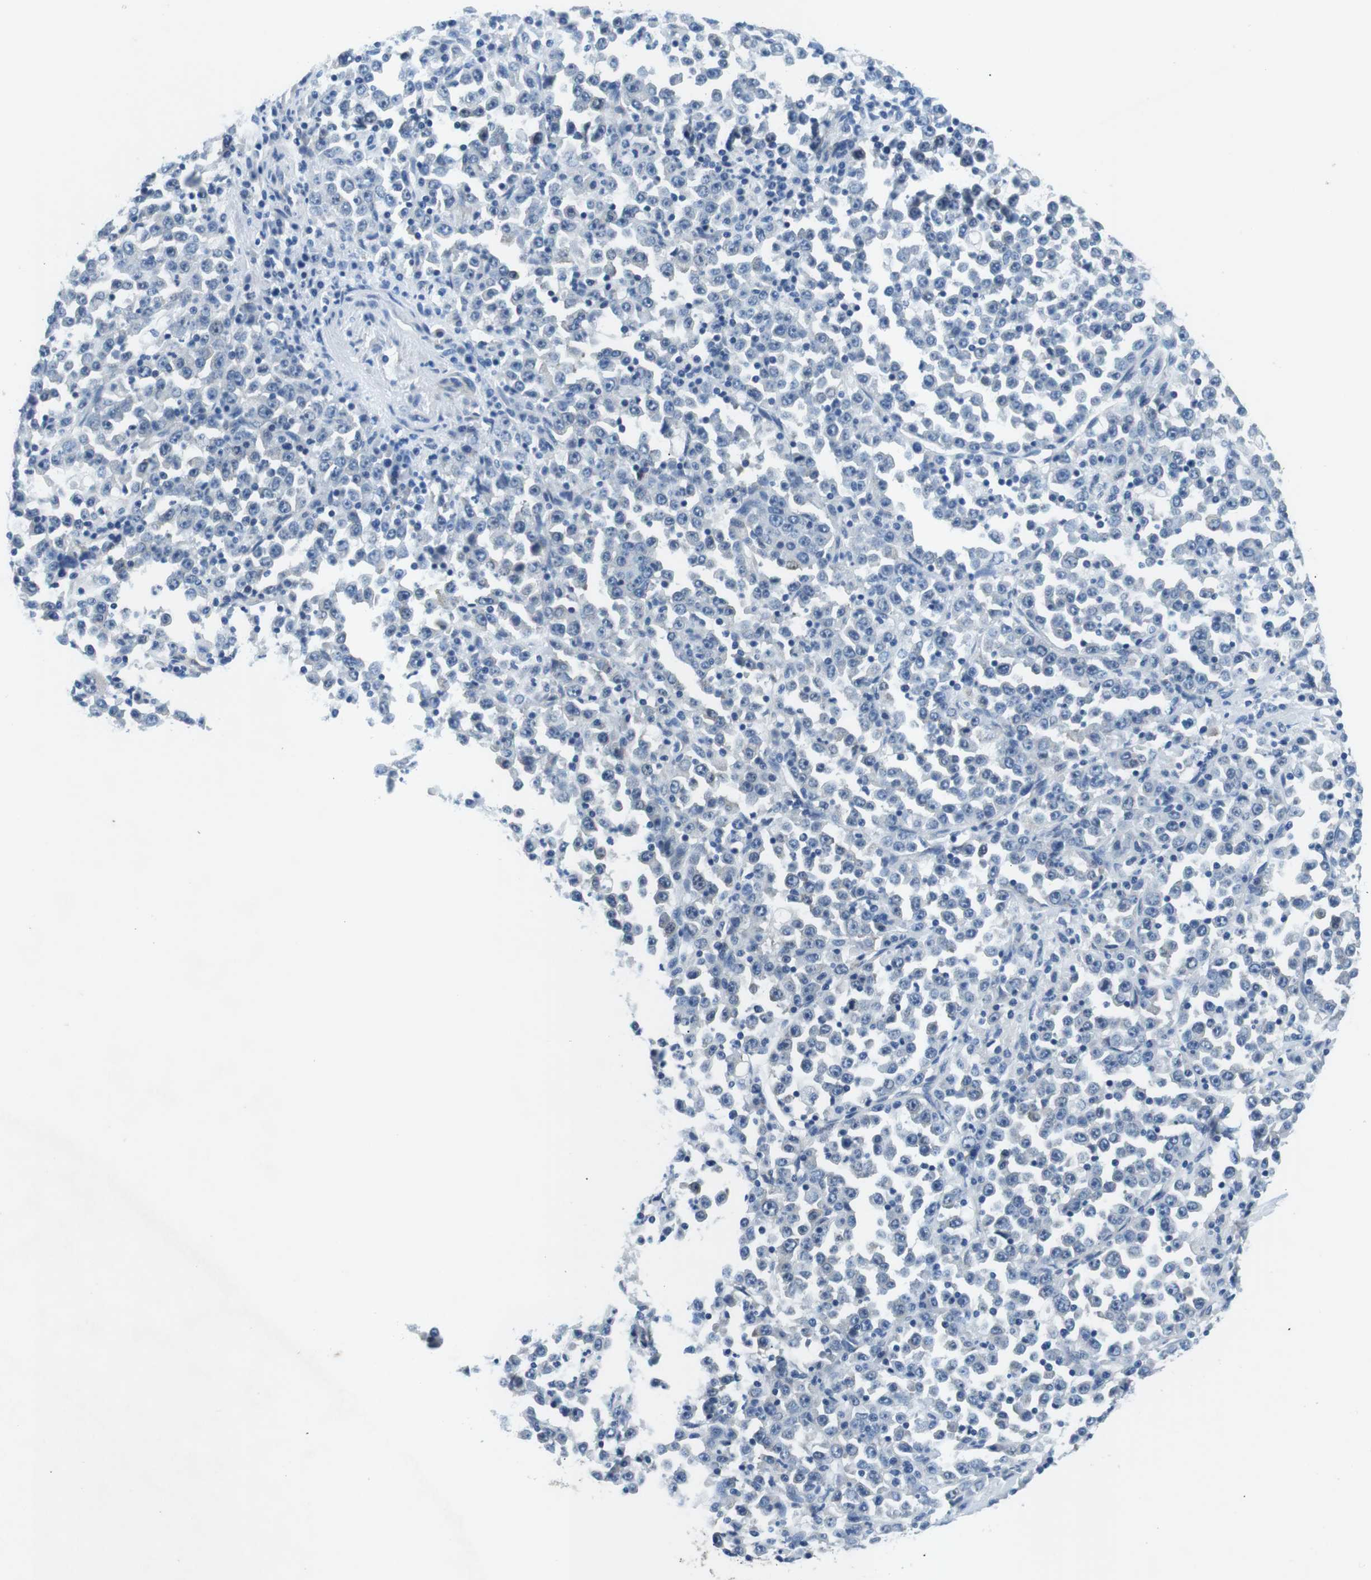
{"staining": {"intensity": "negative", "quantity": "none", "location": "none"}, "tissue": "stomach cancer", "cell_type": "Tumor cells", "image_type": "cancer", "snomed": [{"axis": "morphology", "description": "Normal tissue, NOS"}, {"axis": "morphology", "description": "Adenocarcinoma, NOS"}, {"axis": "topography", "description": "Stomach, upper"}, {"axis": "topography", "description": "Stomach"}], "caption": "This is a image of immunohistochemistry staining of stomach cancer, which shows no positivity in tumor cells. (Immunohistochemistry (ihc), brightfield microscopy, high magnification).", "gene": "PHLDA1", "patient": {"sex": "male", "age": 59}}